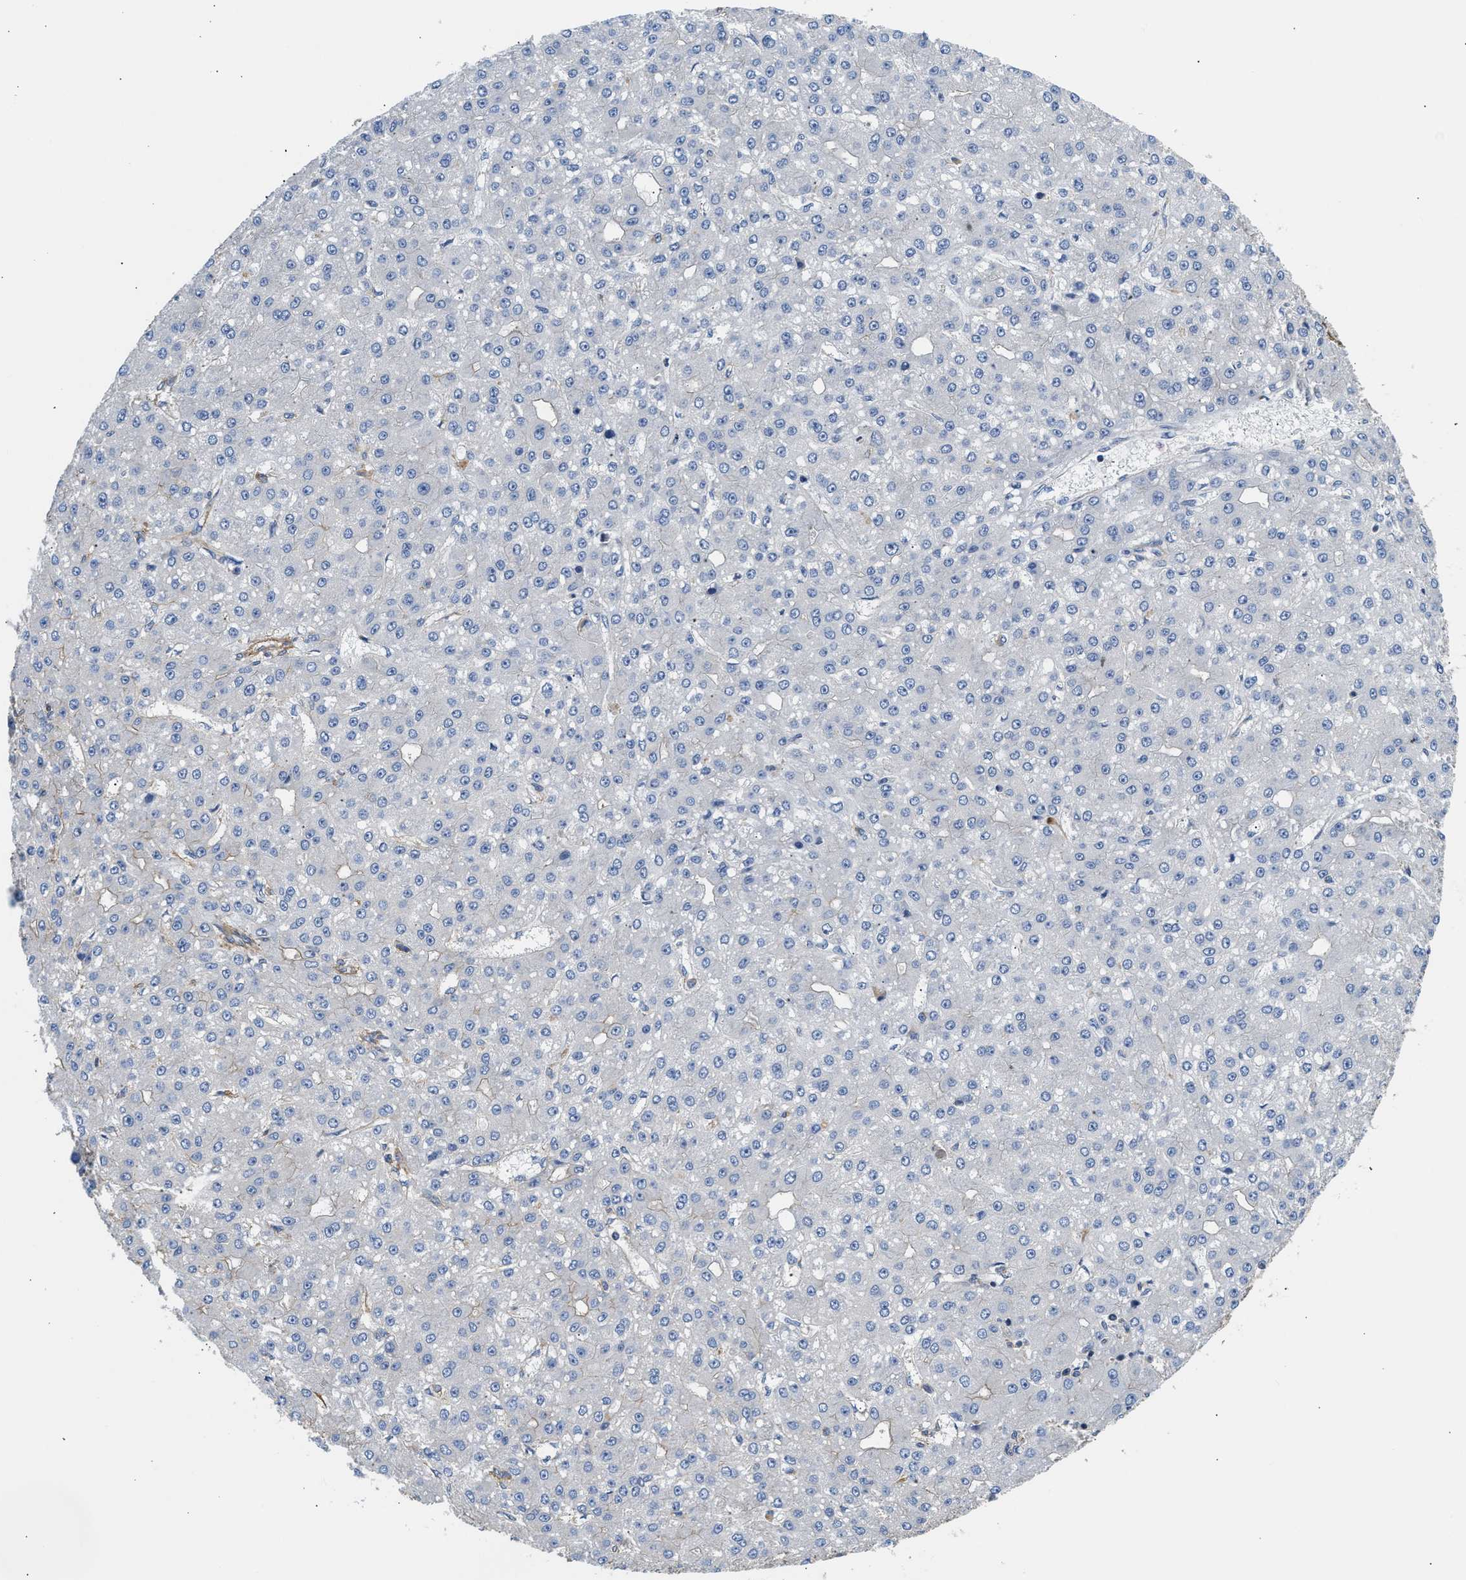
{"staining": {"intensity": "negative", "quantity": "none", "location": "none"}, "tissue": "liver cancer", "cell_type": "Tumor cells", "image_type": "cancer", "snomed": [{"axis": "morphology", "description": "Carcinoma, Hepatocellular, NOS"}, {"axis": "topography", "description": "Liver"}], "caption": "Immunohistochemistry histopathology image of neoplastic tissue: liver cancer (hepatocellular carcinoma) stained with DAB (3,3'-diaminobenzidine) demonstrates no significant protein positivity in tumor cells. Nuclei are stained in blue.", "gene": "SAMD9L", "patient": {"sex": "male", "age": 67}}